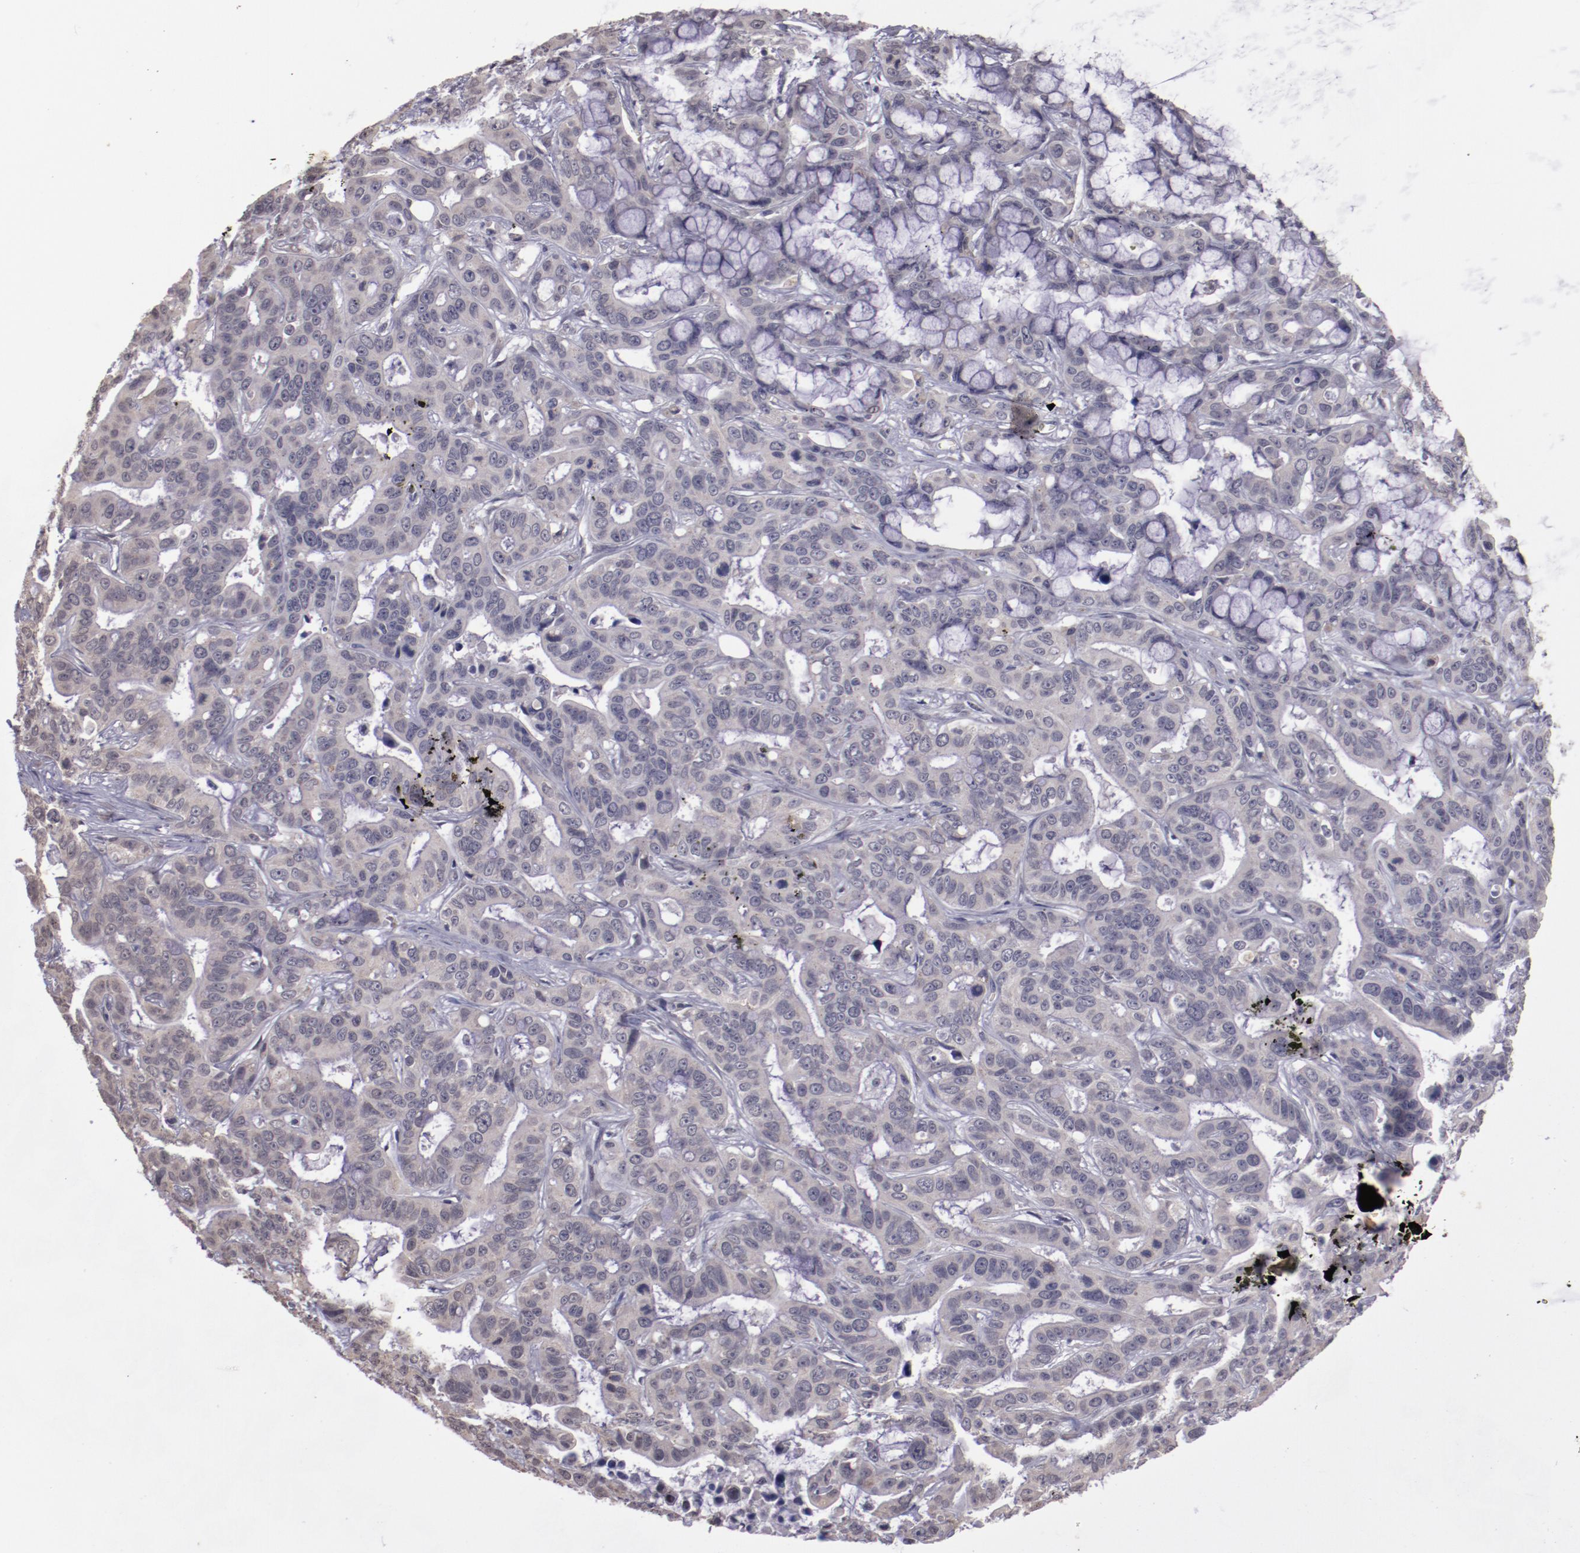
{"staining": {"intensity": "negative", "quantity": "none", "location": "none"}, "tissue": "liver cancer", "cell_type": "Tumor cells", "image_type": "cancer", "snomed": [{"axis": "morphology", "description": "Cholangiocarcinoma"}, {"axis": "topography", "description": "Liver"}], "caption": "High power microscopy photomicrograph of an immunohistochemistry histopathology image of liver cholangiocarcinoma, revealing no significant expression in tumor cells.", "gene": "NRXN3", "patient": {"sex": "female", "age": 65}}